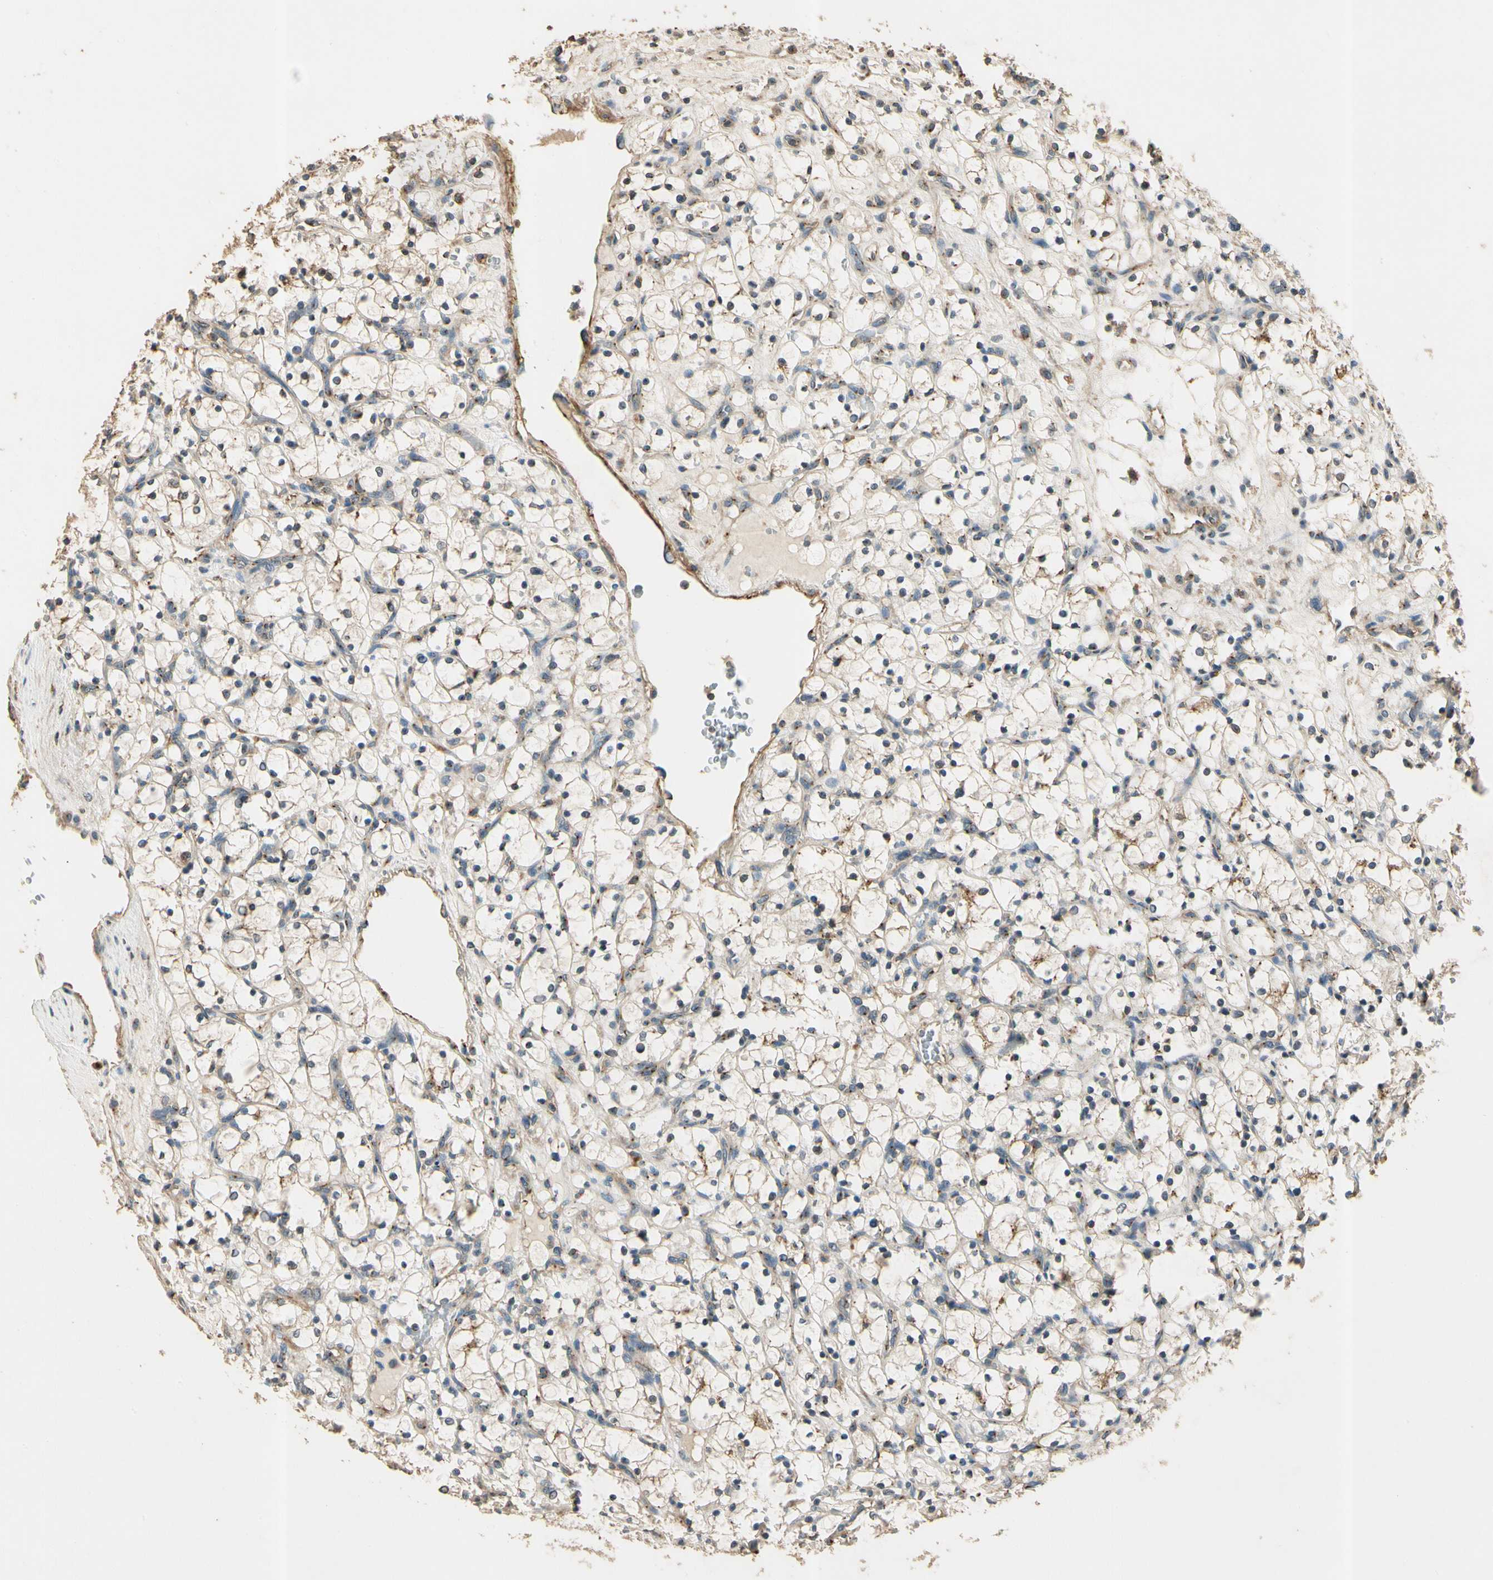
{"staining": {"intensity": "weak", "quantity": "<25%", "location": "cytoplasmic/membranous"}, "tissue": "renal cancer", "cell_type": "Tumor cells", "image_type": "cancer", "snomed": [{"axis": "morphology", "description": "Adenocarcinoma, NOS"}, {"axis": "topography", "description": "Kidney"}], "caption": "Protein analysis of renal cancer (adenocarcinoma) shows no significant positivity in tumor cells. Nuclei are stained in blue.", "gene": "AKAP9", "patient": {"sex": "female", "age": 69}}